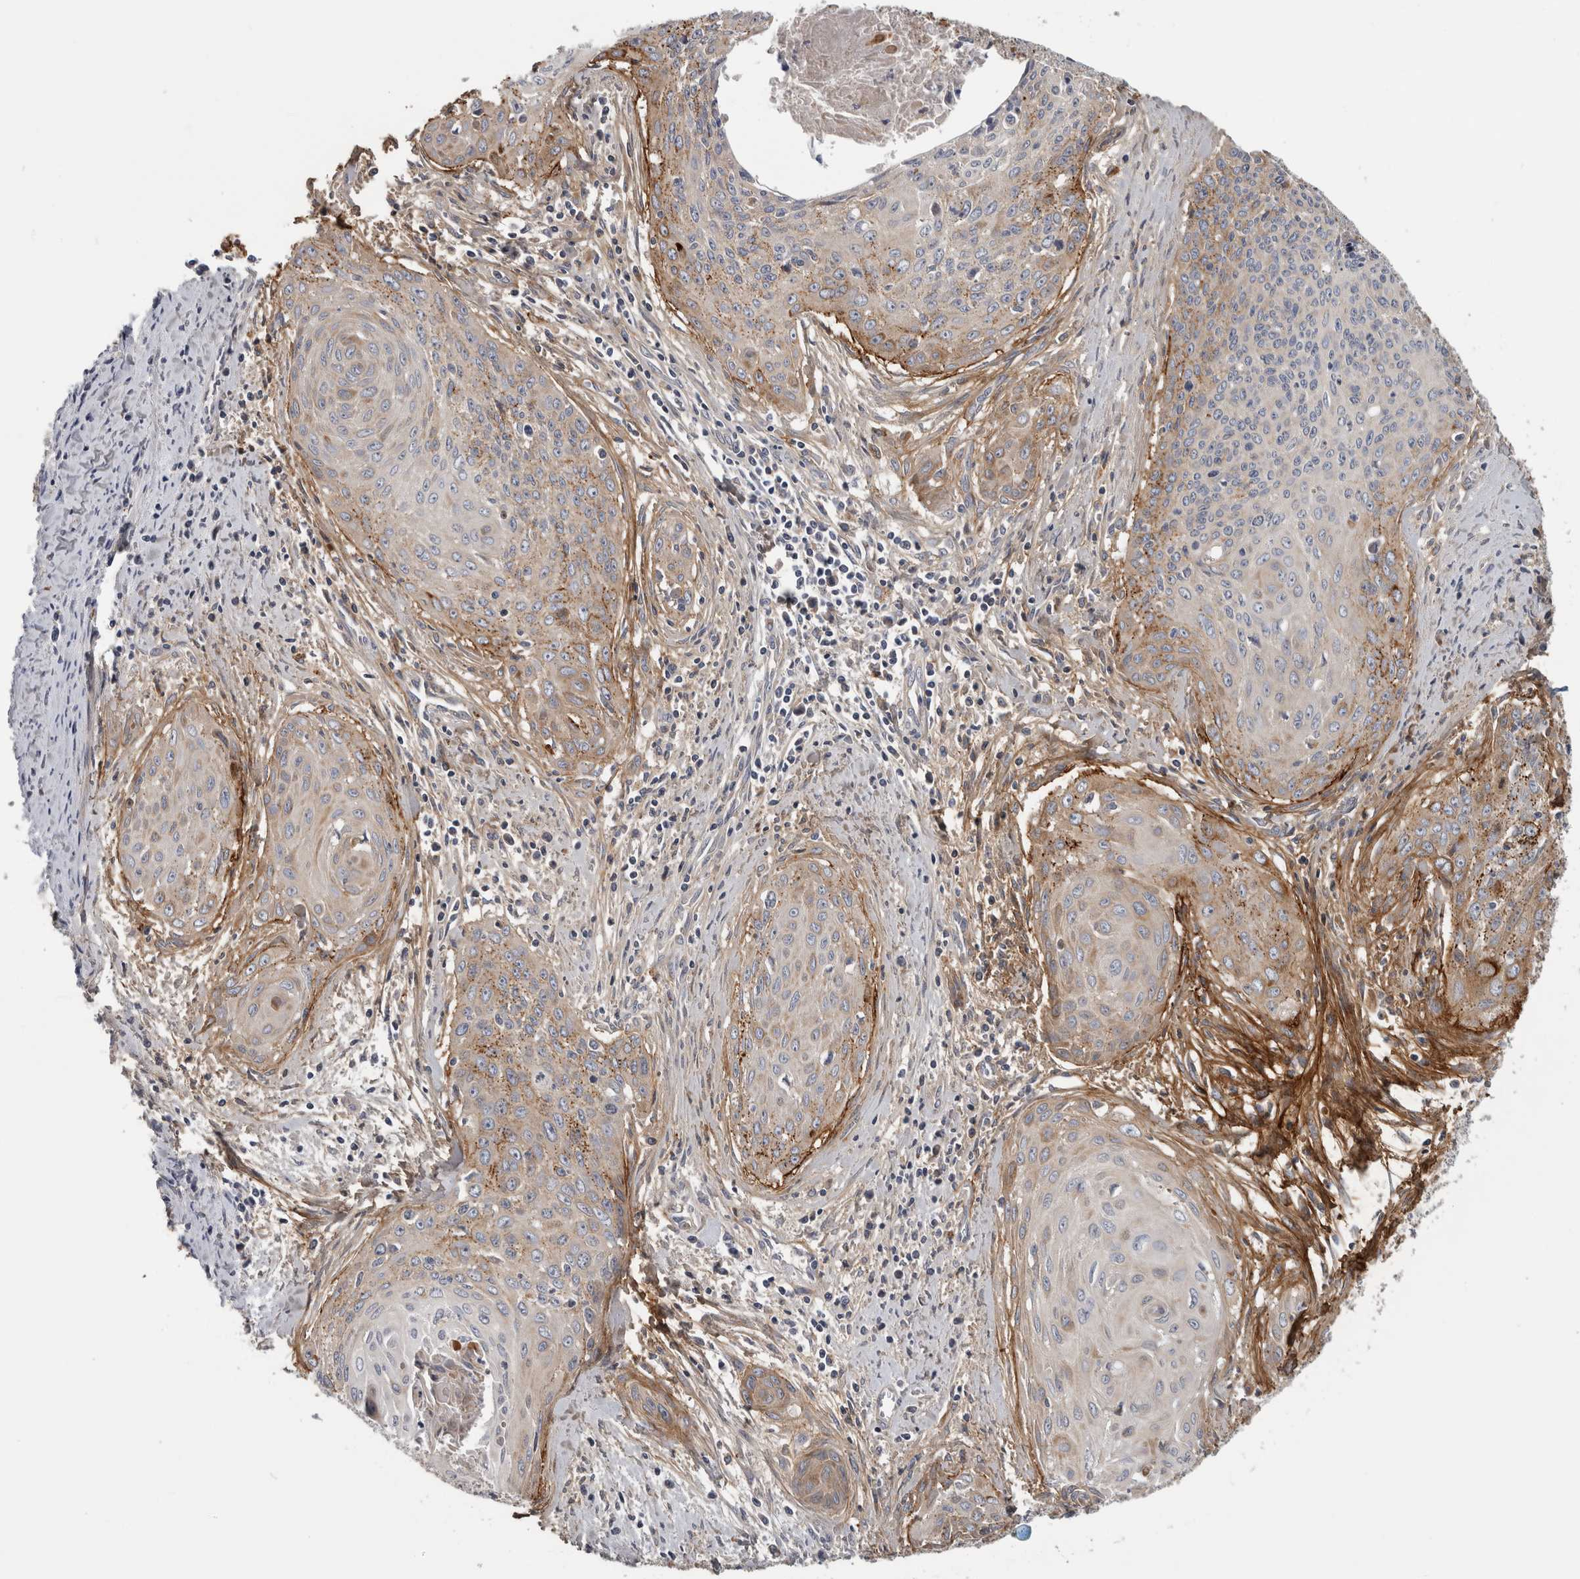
{"staining": {"intensity": "moderate", "quantity": "25%-75%", "location": "cytoplasmic/membranous"}, "tissue": "cervical cancer", "cell_type": "Tumor cells", "image_type": "cancer", "snomed": [{"axis": "morphology", "description": "Squamous cell carcinoma, NOS"}, {"axis": "topography", "description": "Cervix"}], "caption": "Immunohistochemistry staining of cervical squamous cell carcinoma, which displays medium levels of moderate cytoplasmic/membranous staining in approximately 25%-75% of tumor cells indicating moderate cytoplasmic/membranous protein expression. The staining was performed using DAB (3,3'-diaminobenzidine) (brown) for protein detection and nuclei were counterstained in hematoxylin (blue).", "gene": "ATXN2", "patient": {"sex": "female", "age": 55}}